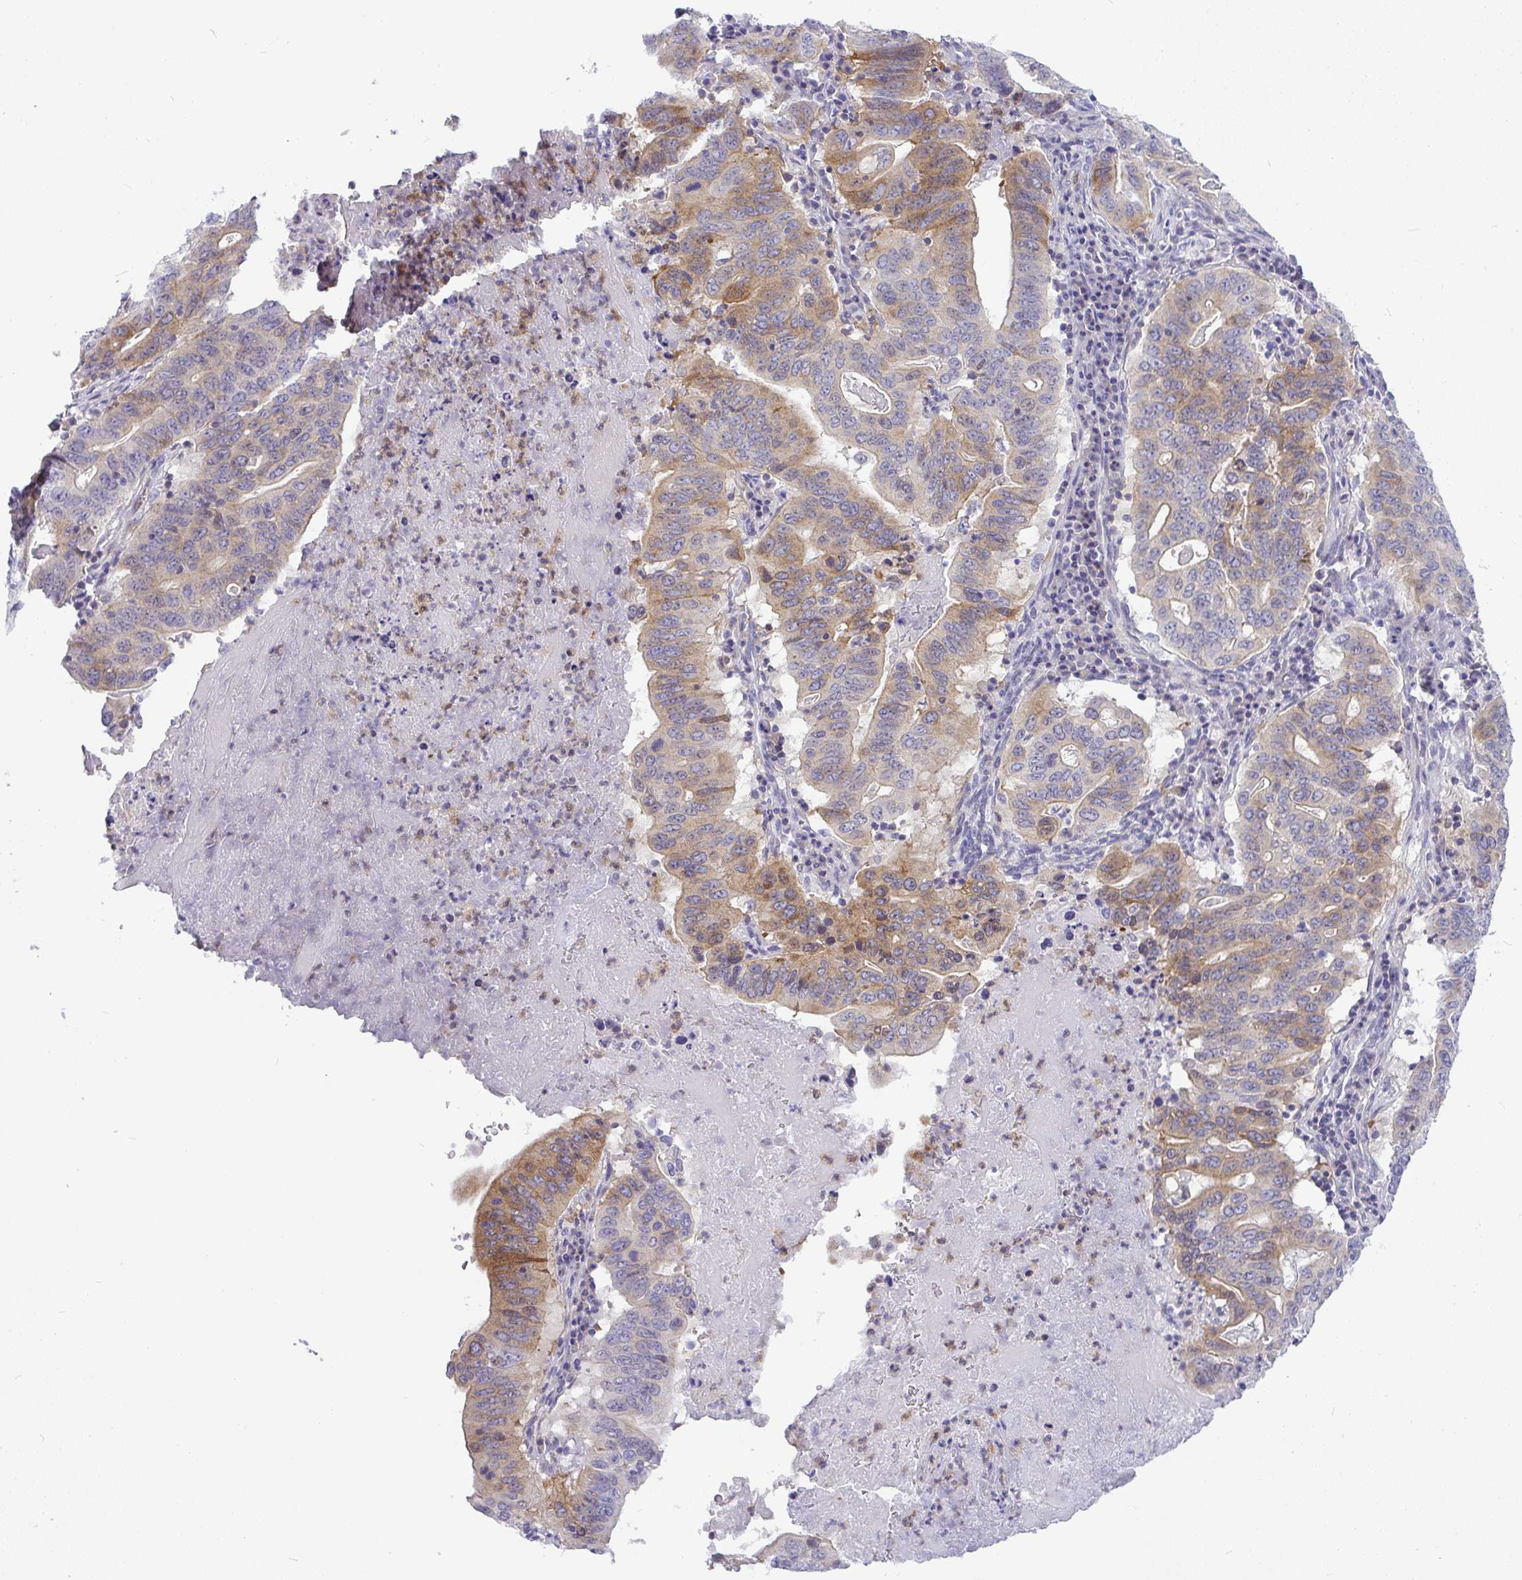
{"staining": {"intensity": "moderate", "quantity": "25%-75%", "location": "cytoplasmic/membranous"}, "tissue": "lung cancer", "cell_type": "Tumor cells", "image_type": "cancer", "snomed": [{"axis": "morphology", "description": "Adenocarcinoma, NOS"}, {"axis": "topography", "description": "Lung"}], "caption": "DAB (3,3'-diaminobenzidine) immunohistochemical staining of lung adenocarcinoma reveals moderate cytoplasmic/membranous protein staining in about 25%-75% of tumor cells. The staining was performed using DAB (3,3'-diaminobenzidine), with brown indicating positive protein expression. Nuclei are stained blue with hematoxylin.", "gene": "LIPE", "patient": {"sex": "female", "age": 60}}